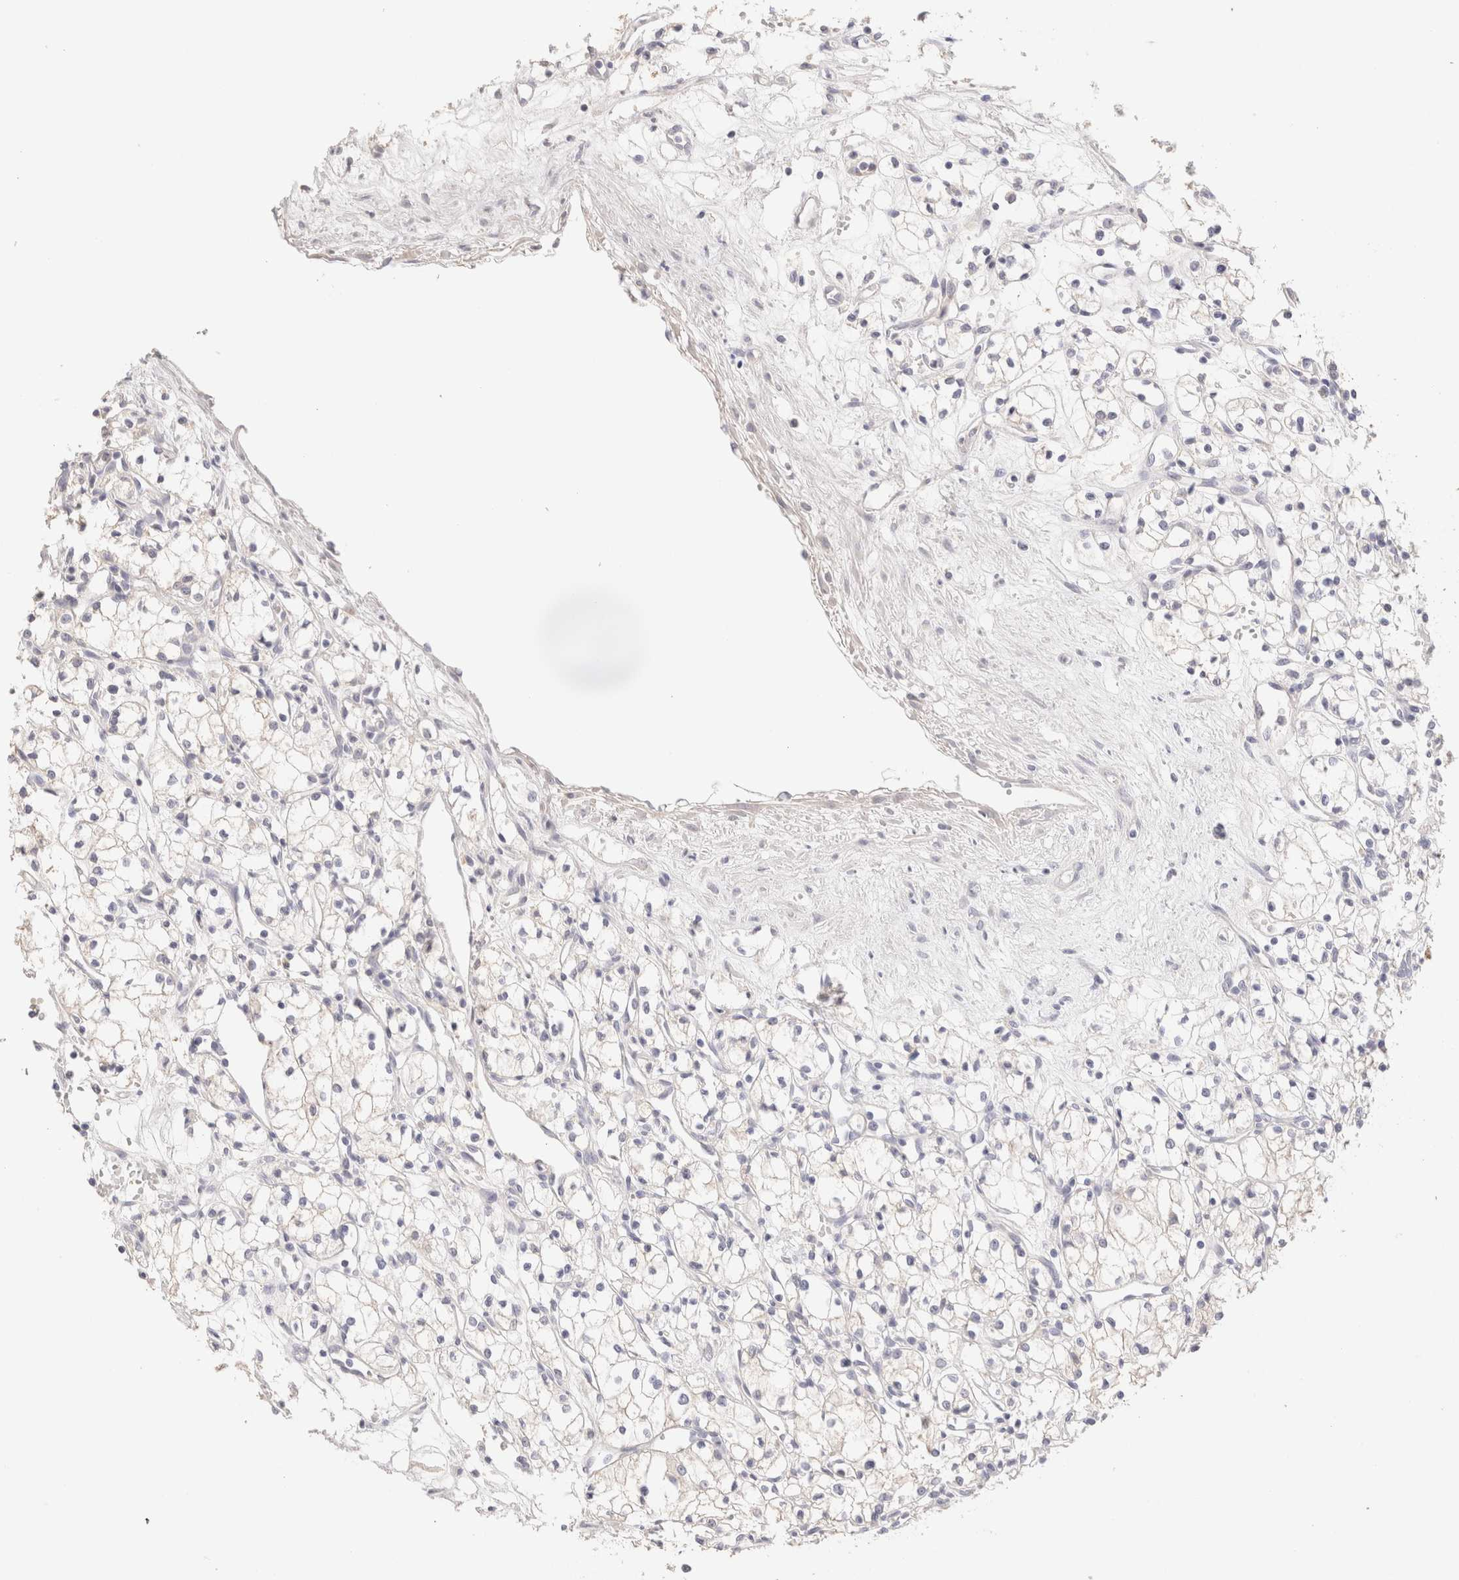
{"staining": {"intensity": "negative", "quantity": "none", "location": "none"}, "tissue": "renal cancer", "cell_type": "Tumor cells", "image_type": "cancer", "snomed": [{"axis": "morphology", "description": "Normal tissue, NOS"}, {"axis": "morphology", "description": "Adenocarcinoma, NOS"}, {"axis": "topography", "description": "Kidney"}], "caption": "Tumor cells show no significant protein expression in renal cancer (adenocarcinoma). (Immunohistochemistry, brightfield microscopy, high magnification).", "gene": "SCGB2A2", "patient": {"sex": "male", "age": 59}}